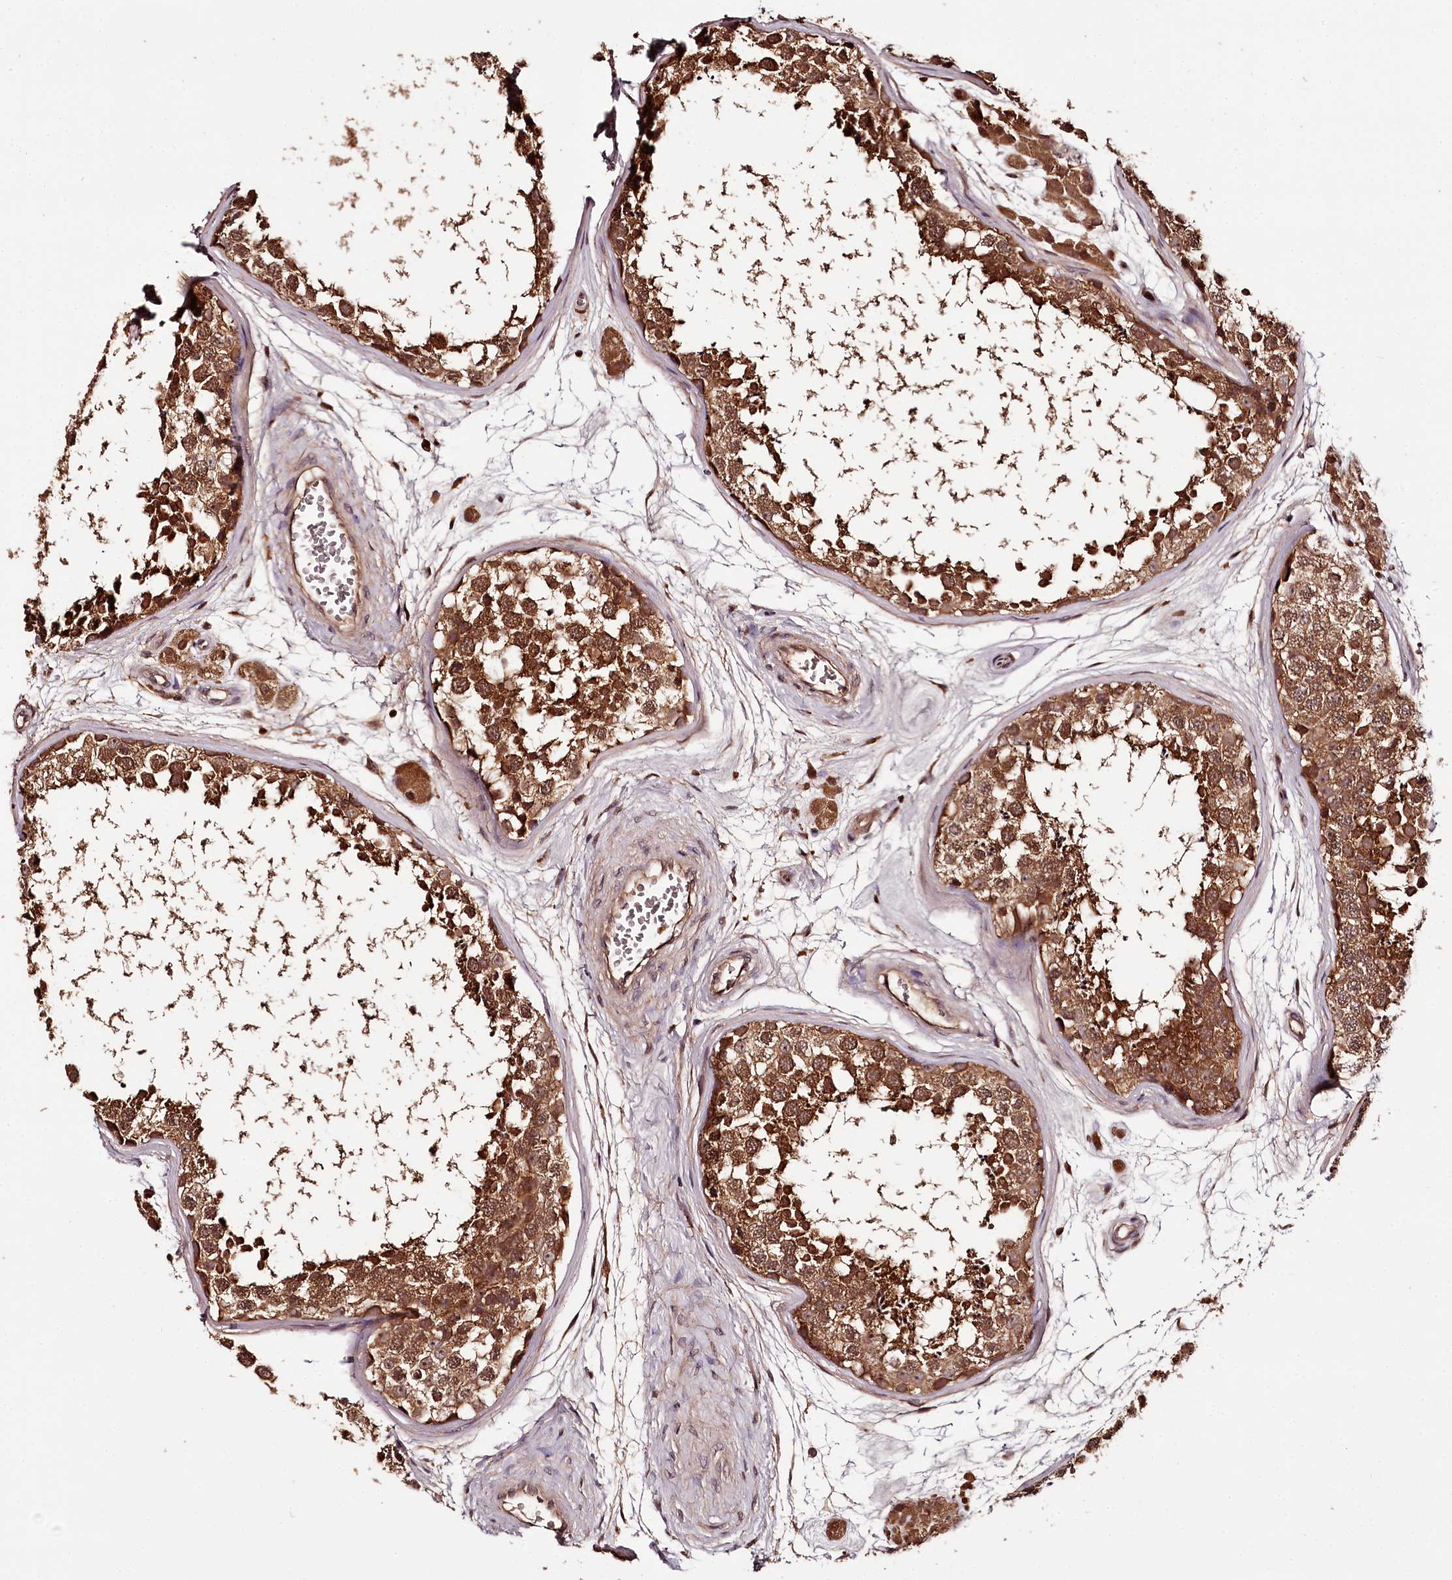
{"staining": {"intensity": "strong", "quantity": ">75%", "location": "cytoplasmic/membranous"}, "tissue": "testis", "cell_type": "Cells in seminiferous ducts", "image_type": "normal", "snomed": [{"axis": "morphology", "description": "Normal tissue, NOS"}, {"axis": "topography", "description": "Testis"}], "caption": "Protein staining of unremarkable testis reveals strong cytoplasmic/membranous positivity in approximately >75% of cells in seminiferous ducts. (DAB (3,3'-diaminobenzidine) IHC with brightfield microscopy, high magnification).", "gene": "TTC12", "patient": {"sex": "male", "age": 56}}